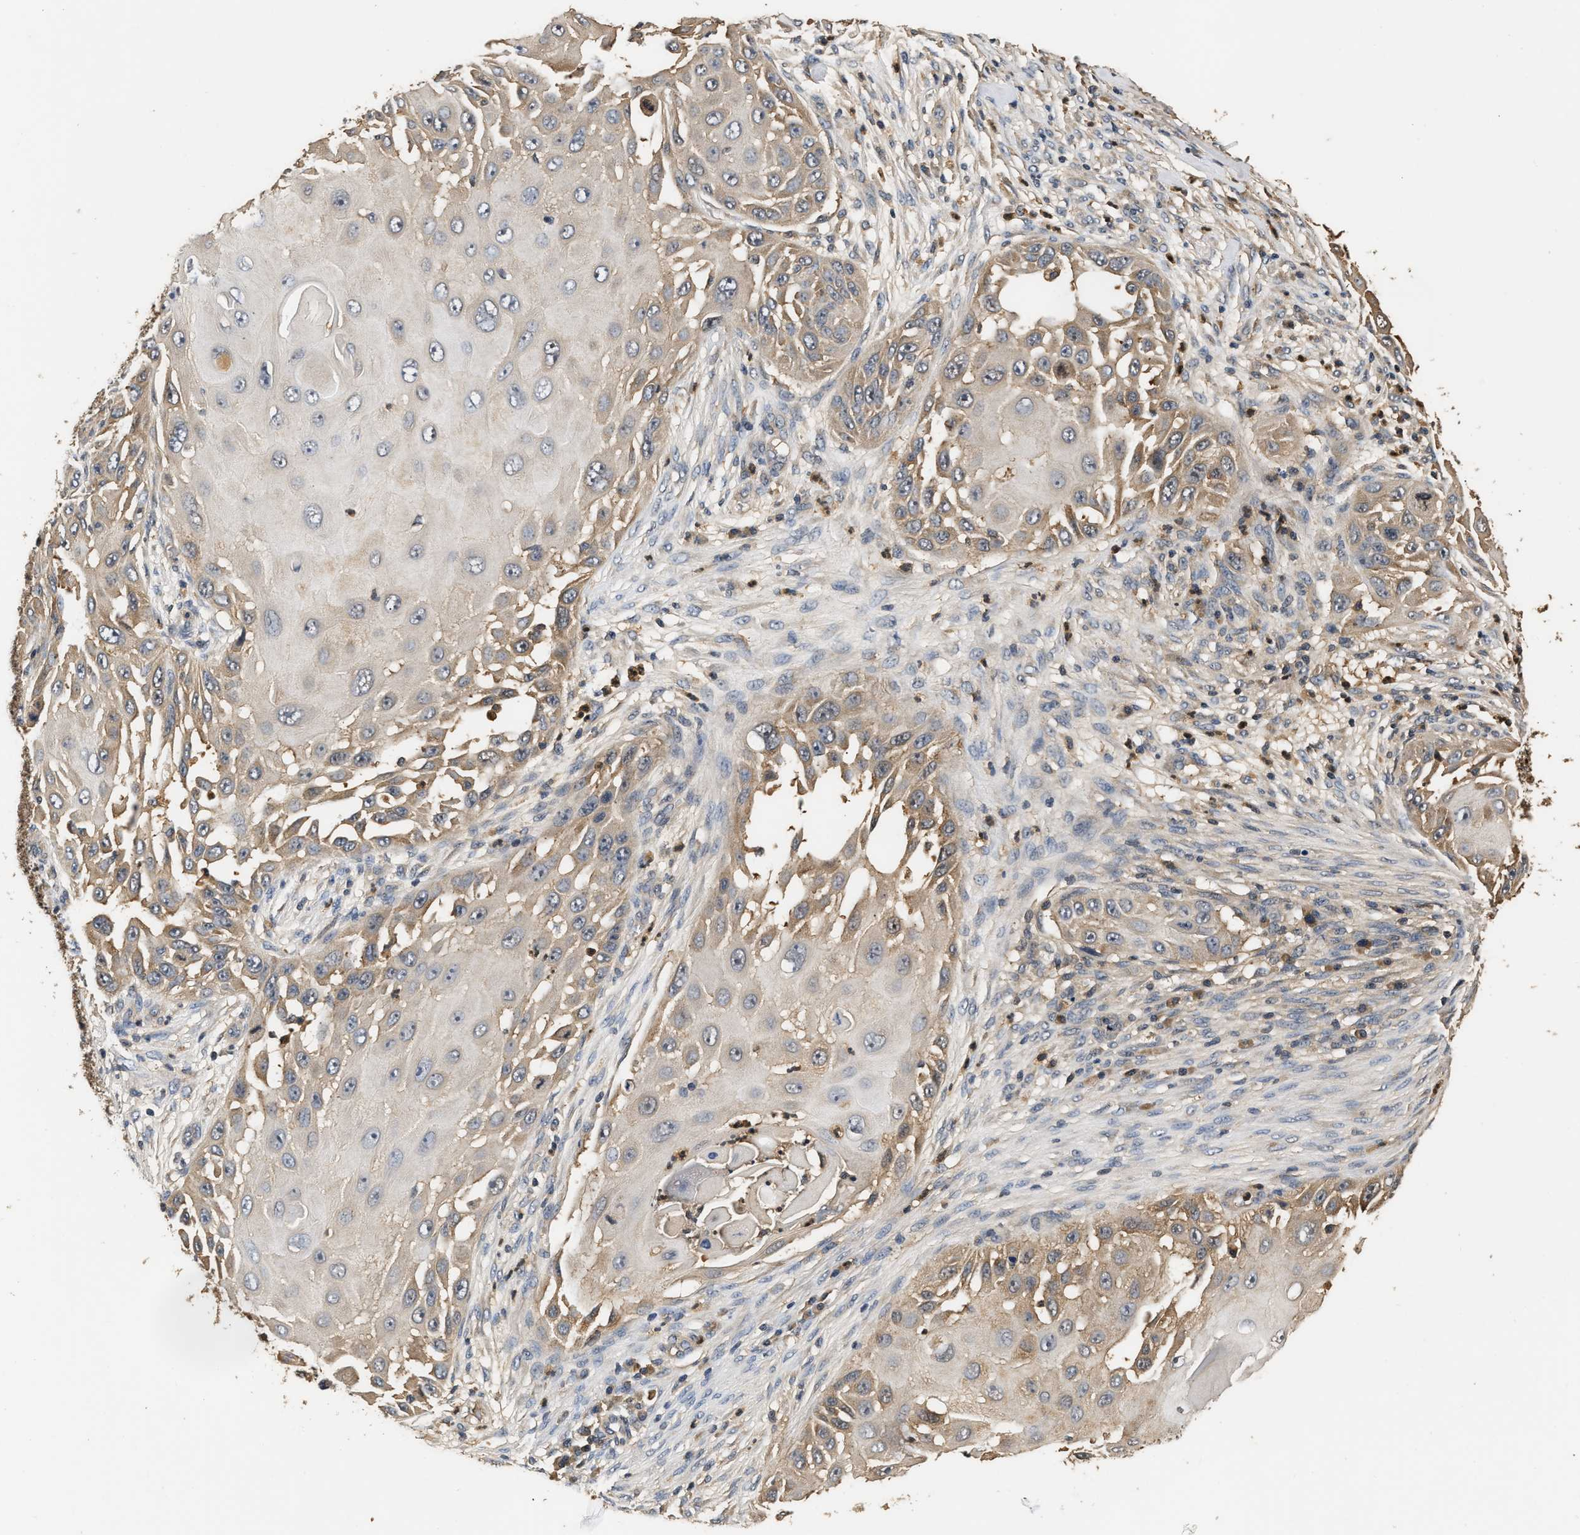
{"staining": {"intensity": "moderate", "quantity": "<25%", "location": "cytoplasmic/membranous"}, "tissue": "skin cancer", "cell_type": "Tumor cells", "image_type": "cancer", "snomed": [{"axis": "morphology", "description": "Squamous cell carcinoma, NOS"}, {"axis": "topography", "description": "Skin"}], "caption": "Brown immunohistochemical staining in skin cancer (squamous cell carcinoma) shows moderate cytoplasmic/membranous positivity in about <25% of tumor cells.", "gene": "GPI", "patient": {"sex": "female", "age": 44}}